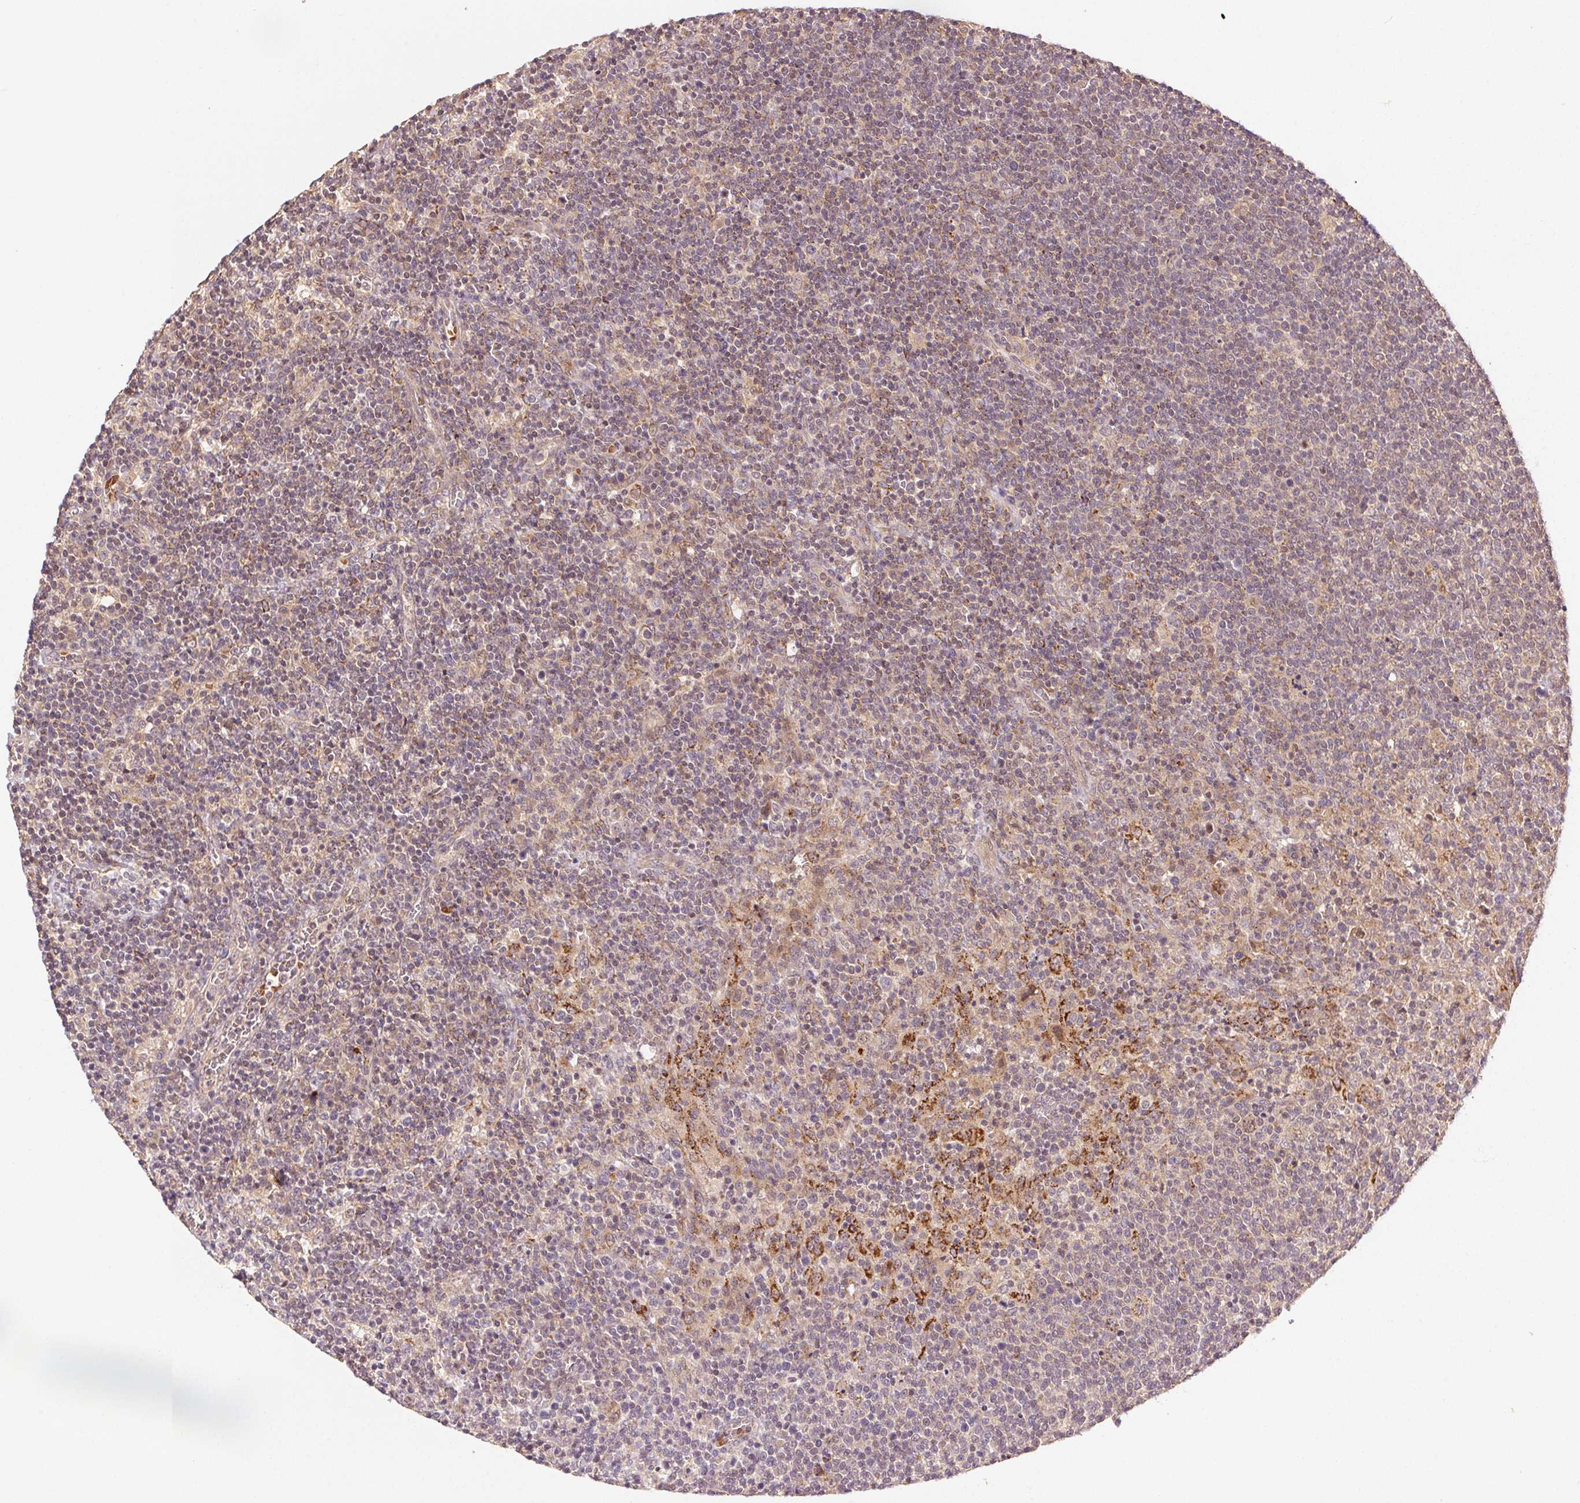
{"staining": {"intensity": "weak", "quantity": "25%-75%", "location": "cytoplasmic/membranous"}, "tissue": "lymphoma", "cell_type": "Tumor cells", "image_type": "cancer", "snomed": [{"axis": "morphology", "description": "Malignant lymphoma, non-Hodgkin's type, High grade"}, {"axis": "topography", "description": "Lymph node"}], "caption": "An immunohistochemistry photomicrograph of tumor tissue is shown. Protein staining in brown highlights weak cytoplasmic/membranous positivity in lymphoma within tumor cells.", "gene": "KLHL15", "patient": {"sex": "male", "age": 61}}